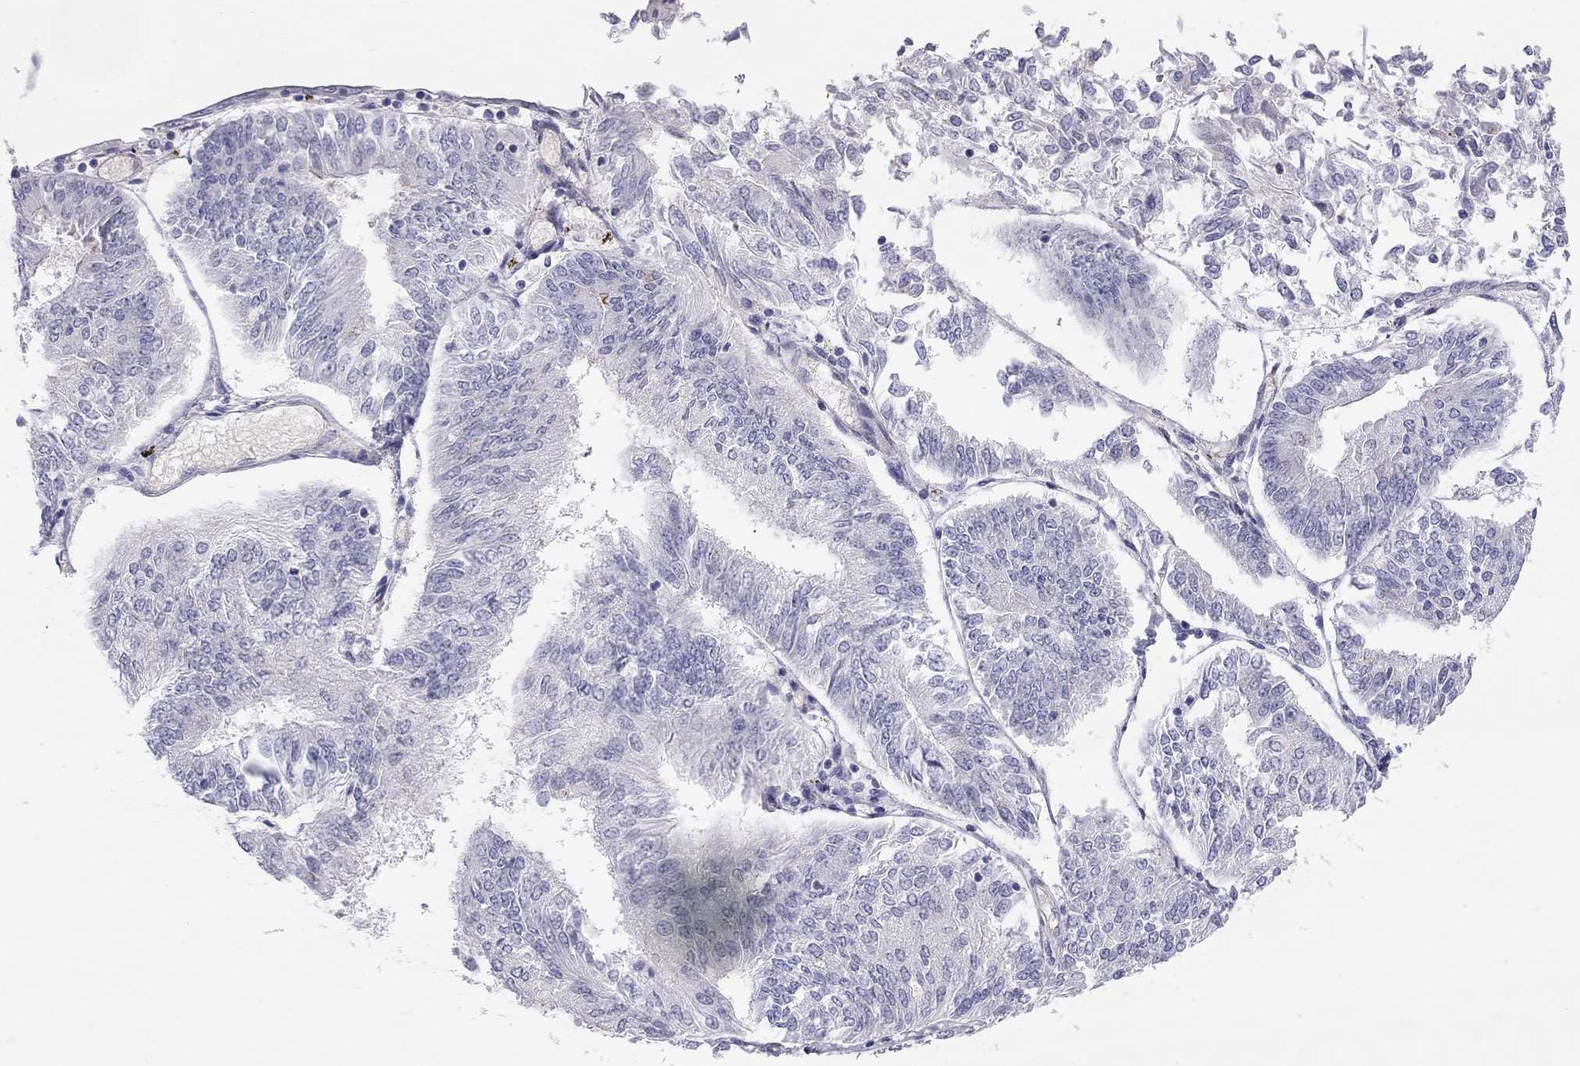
{"staining": {"intensity": "negative", "quantity": "none", "location": "none"}, "tissue": "endometrial cancer", "cell_type": "Tumor cells", "image_type": "cancer", "snomed": [{"axis": "morphology", "description": "Adenocarcinoma, NOS"}, {"axis": "topography", "description": "Endometrium"}], "caption": "Immunohistochemical staining of human endometrial adenocarcinoma displays no significant expression in tumor cells. The staining was performed using DAB (3,3'-diaminobenzidine) to visualize the protein expression in brown, while the nuclei were stained in blue with hematoxylin (Magnification: 20x).", "gene": "TDRD6", "patient": {"sex": "female", "age": 58}}